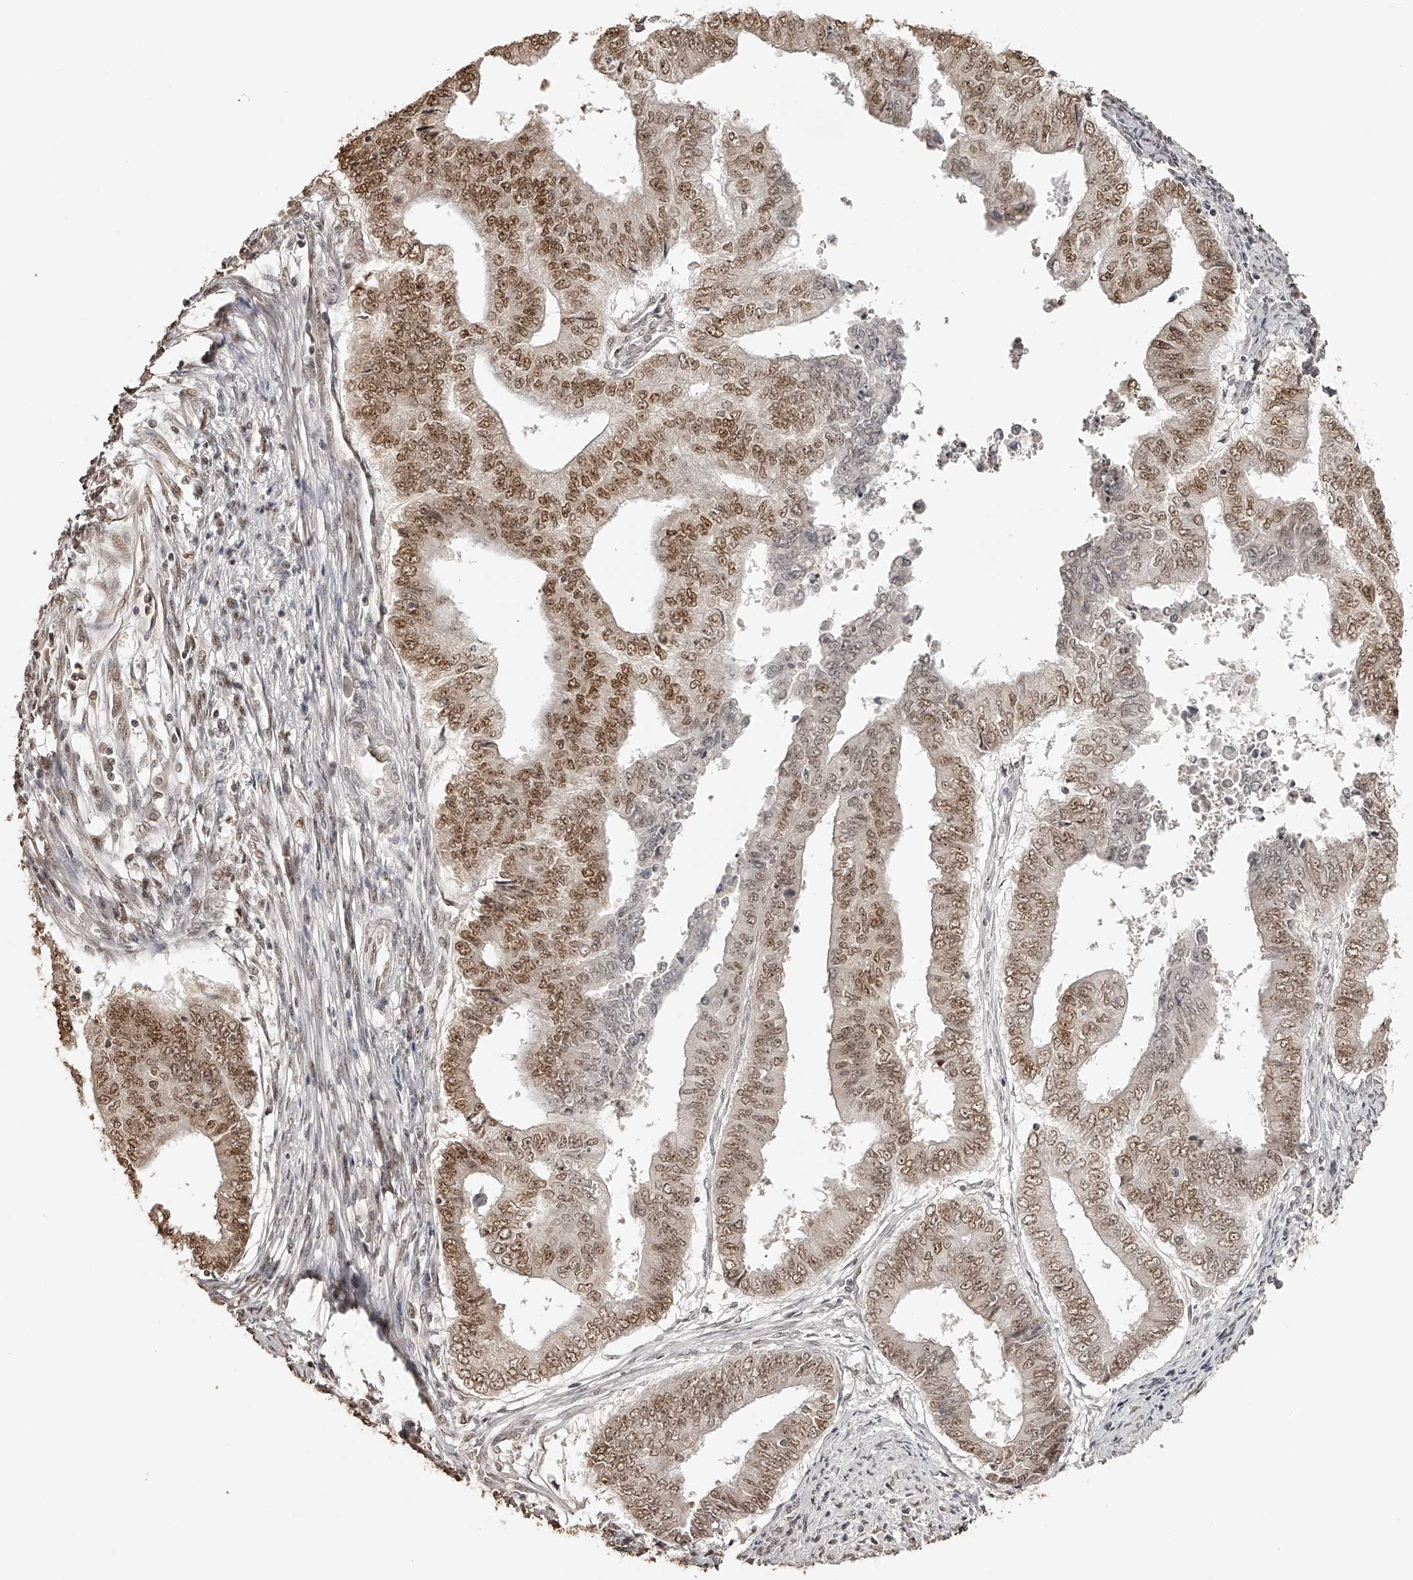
{"staining": {"intensity": "moderate", "quantity": ">75%", "location": "nuclear"}, "tissue": "endometrial cancer", "cell_type": "Tumor cells", "image_type": "cancer", "snomed": [{"axis": "morphology", "description": "Polyp, NOS"}, {"axis": "morphology", "description": "Adenocarcinoma, NOS"}, {"axis": "morphology", "description": "Adenoma, NOS"}, {"axis": "topography", "description": "Endometrium"}], "caption": "Immunohistochemistry image of neoplastic tissue: human endometrial cancer stained using immunohistochemistry (IHC) reveals medium levels of moderate protein expression localized specifically in the nuclear of tumor cells, appearing as a nuclear brown color.", "gene": "ZNF503", "patient": {"sex": "female", "age": 79}}